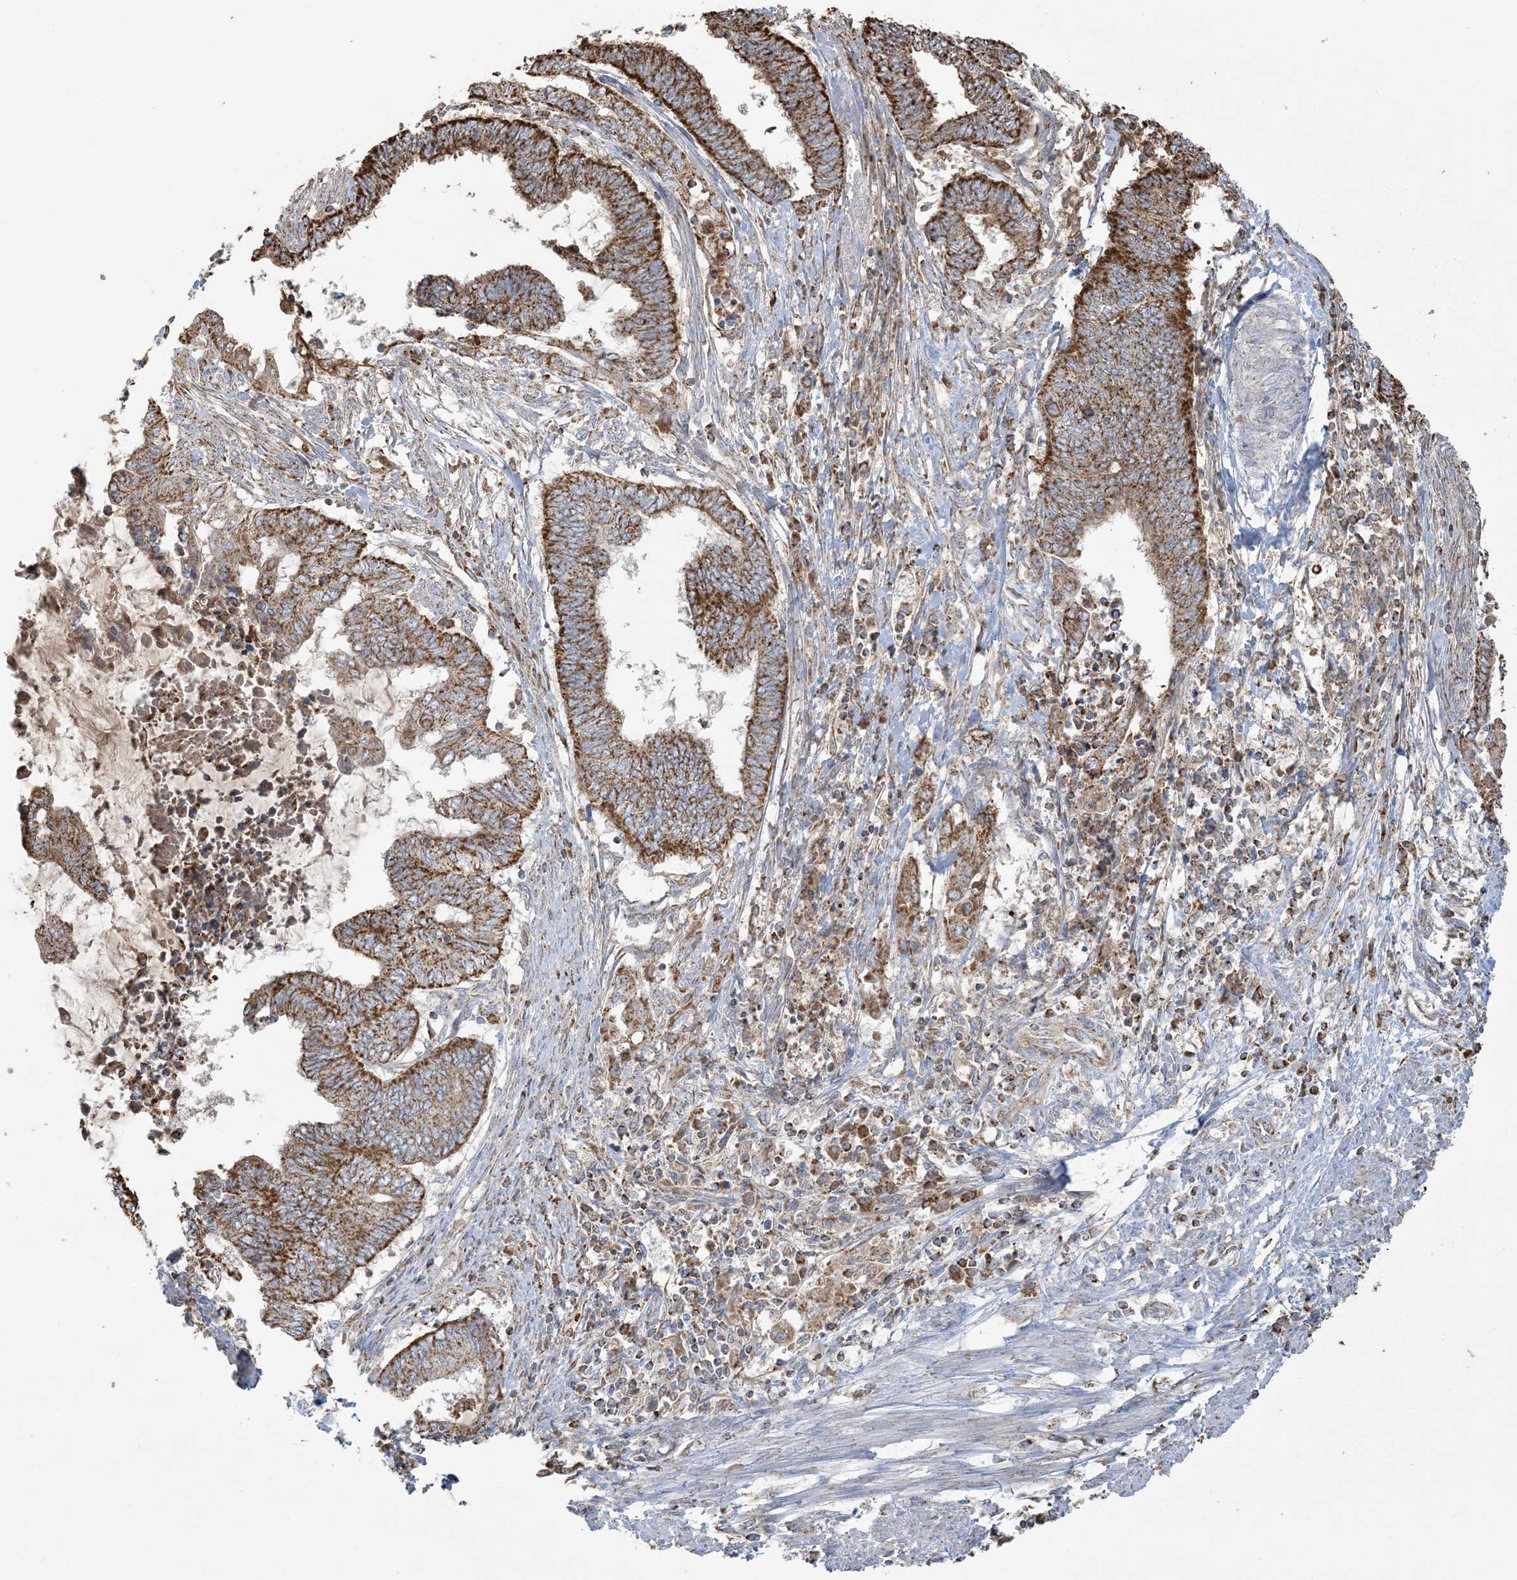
{"staining": {"intensity": "strong", "quantity": ">75%", "location": "cytoplasmic/membranous"}, "tissue": "endometrial cancer", "cell_type": "Tumor cells", "image_type": "cancer", "snomed": [{"axis": "morphology", "description": "Adenocarcinoma, NOS"}, {"axis": "topography", "description": "Uterus"}, {"axis": "topography", "description": "Endometrium"}], "caption": "Immunohistochemical staining of adenocarcinoma (endometrial) displays high levels of strong cytoplasmic/membranous expression in about >75% of tumor cells.", "gene": "AGA", "patient": {"sex": "female", "age": 70}}